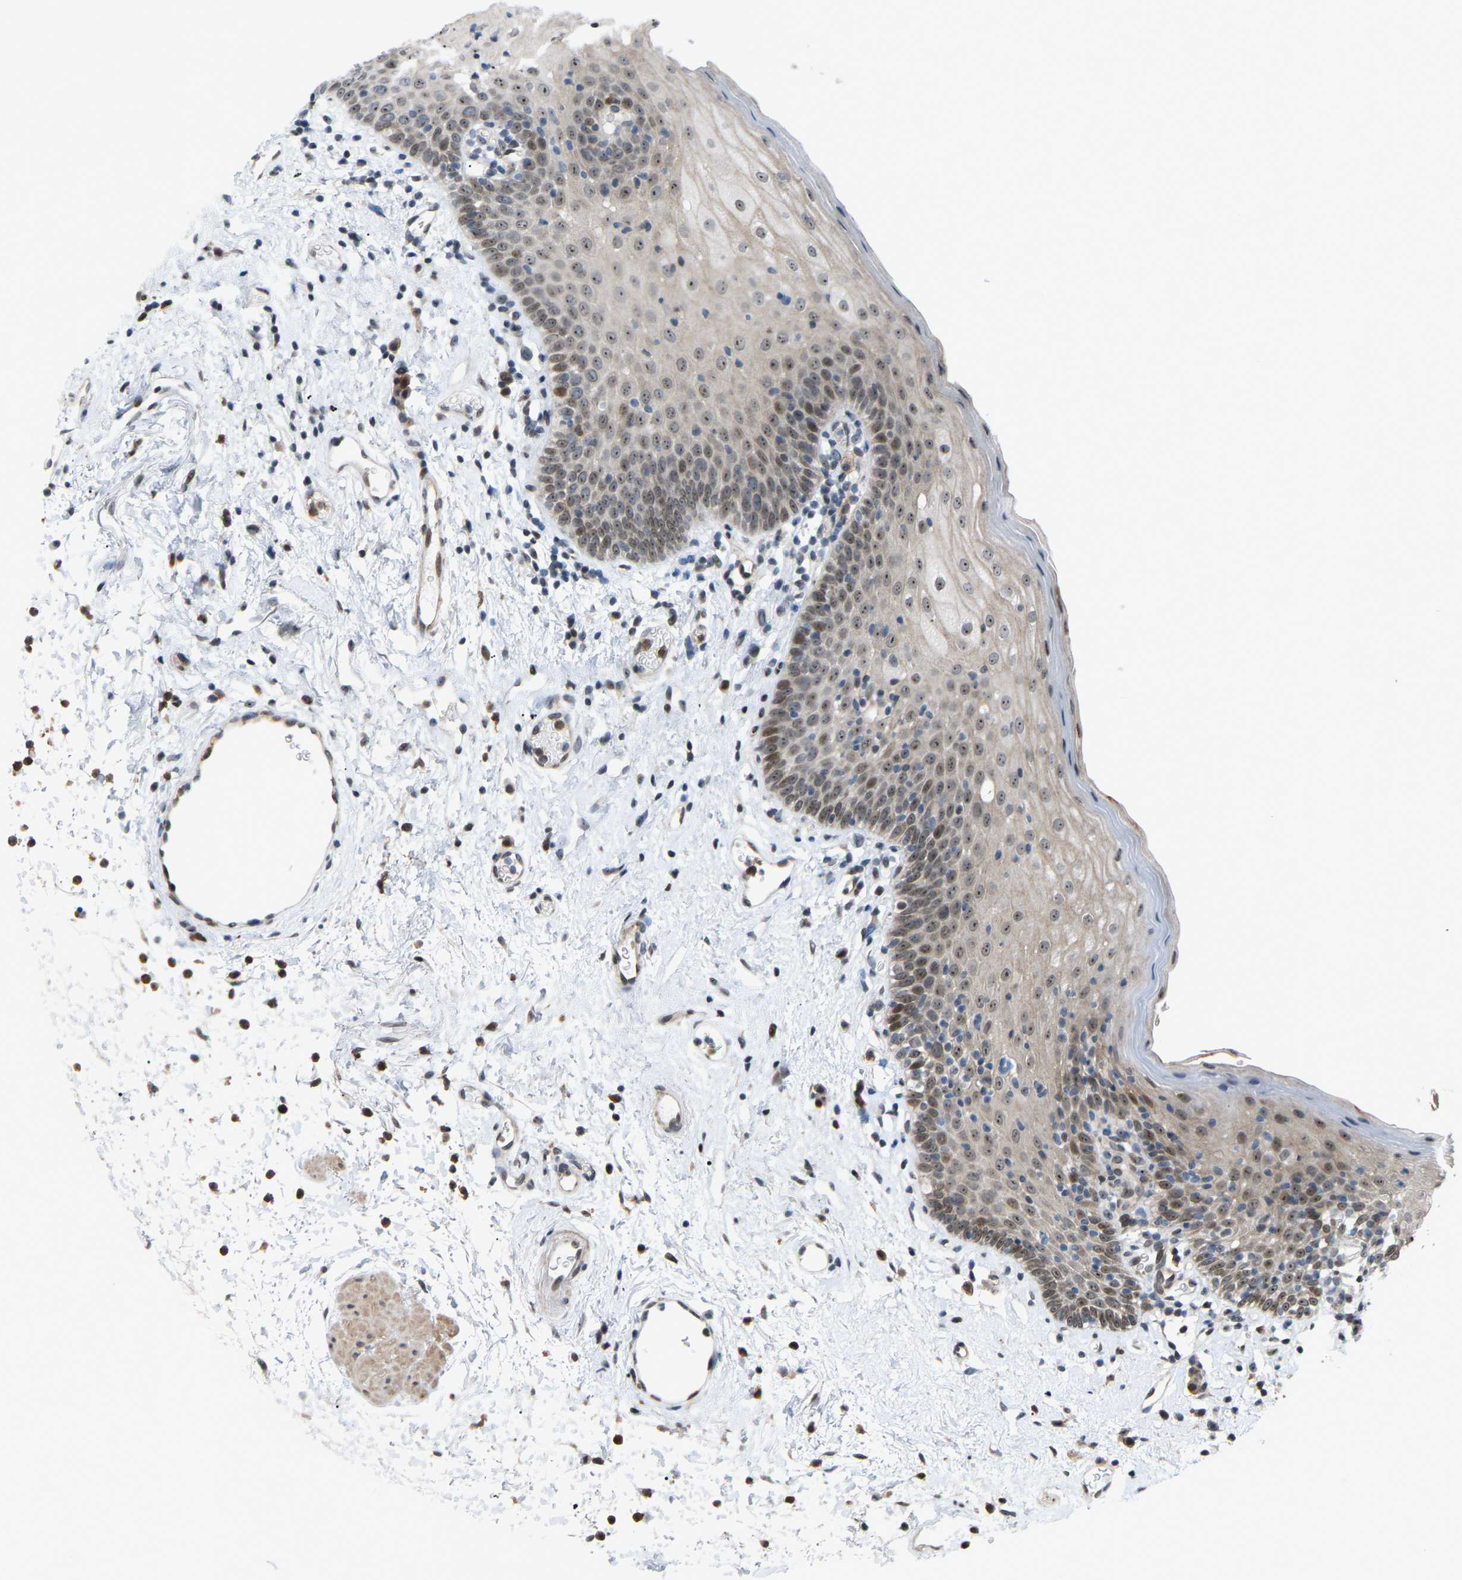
{"staining": {"intensity": "moderate", "quantity": "25%-75%", "location": "nuclear"}, "tissue": "oral mucosa", "cell_type": "Squamous epithelial cells", "image_type": "normal", "snomed": [{"axis": "morphology", "description": "Normal tissue, NOS"}, {"axis": "topography", "description": "Oral tissue"}], "caption": "Normal oral mucosa exhibits moderate nuclear expression in approximately 25%-75% of squamous epithelial cells, visualized by immunohistochemistry.", "gene": "CROT", "patient": {"sex": "male", "age": 66}}